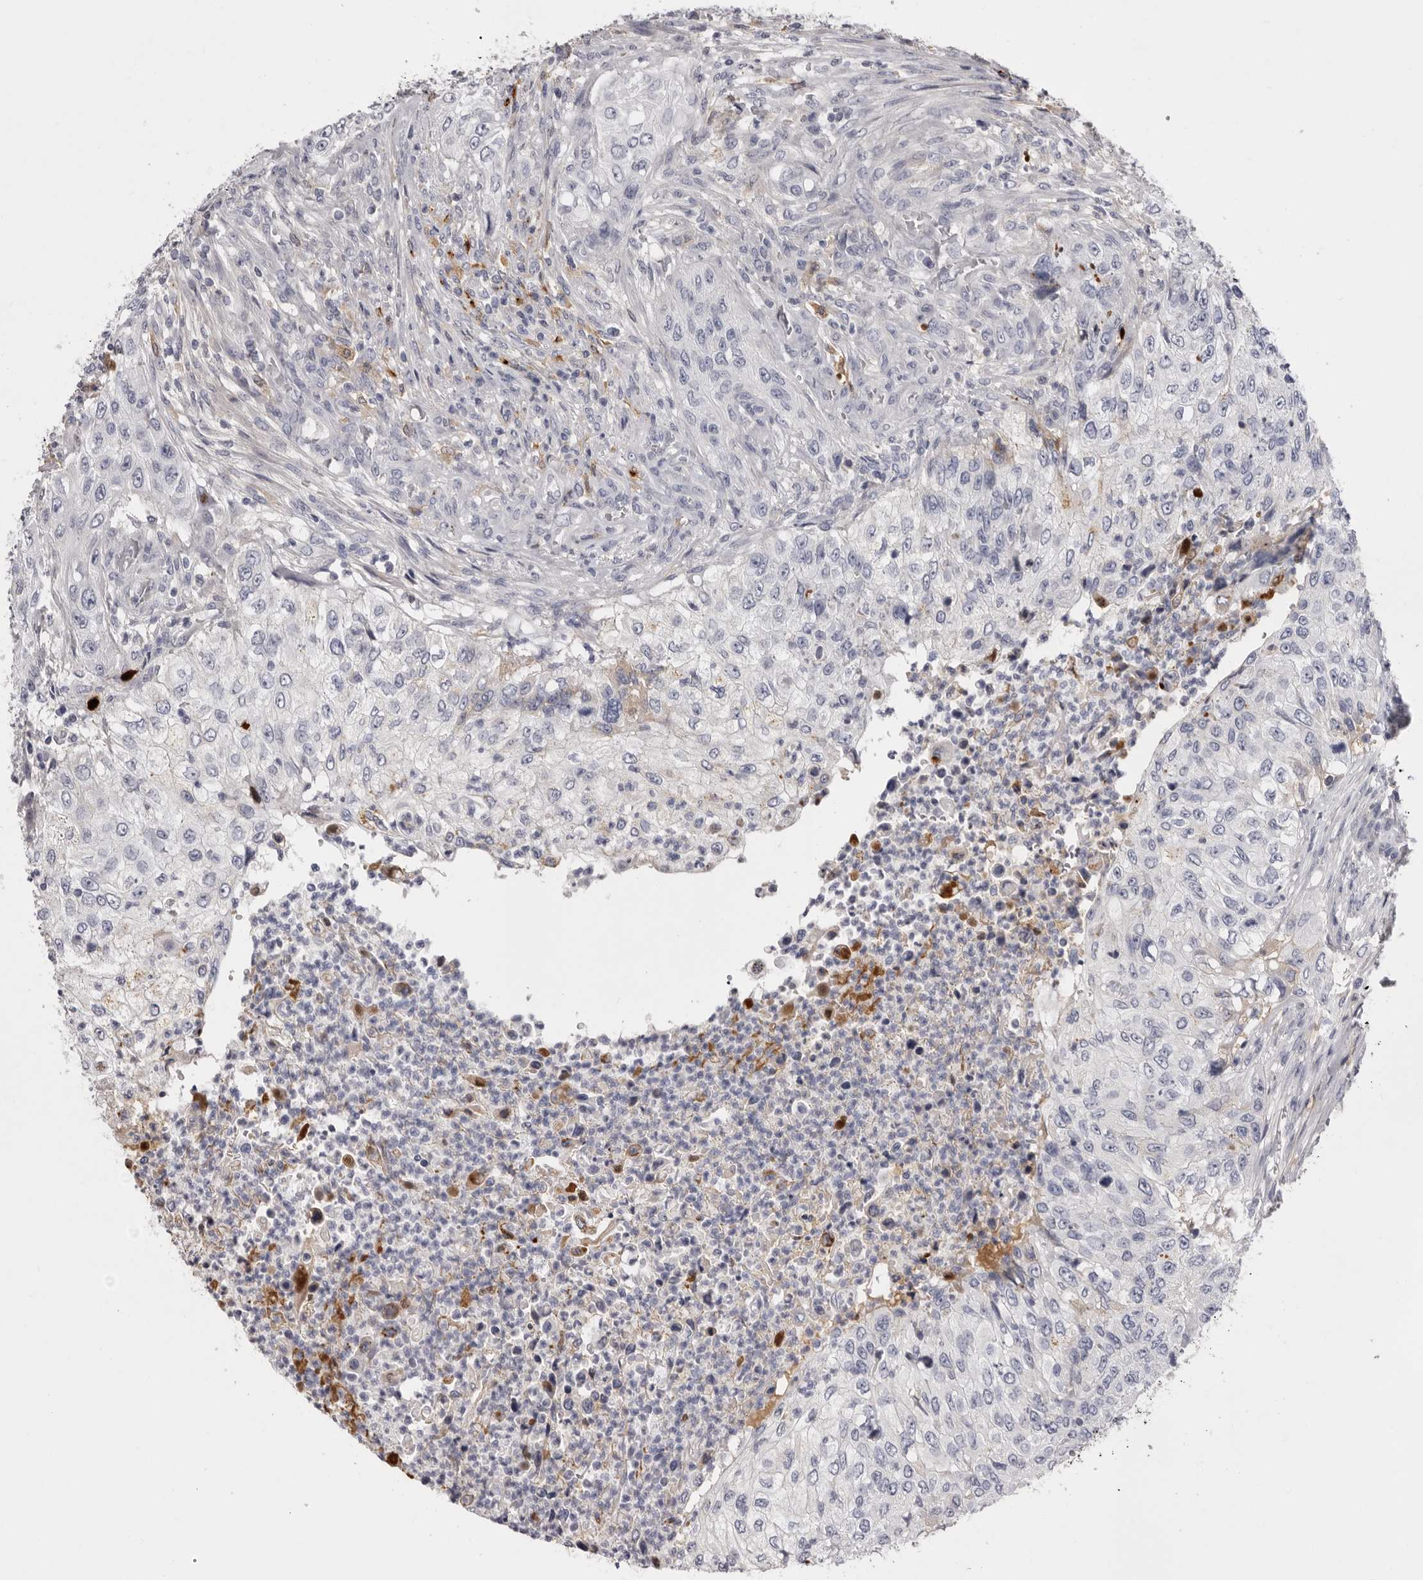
{"staining": {"intensity": "negative", "quantity": "none", "location": "none"}, "tissue": "urothelial cancer", "cell_type": "Tumor cells", "image_type": "cancer", "snomed": [{"axis": "morphology", "description": "Urothelial carcinoma, High grade"}, {"axis": "topography", "description": "Urinary bladder"}], "caption": "There is no significant positivity in tumor cells of urothelial cancer. (DAB (3,3'-diaminobenzidine) immunohistochemistry (IHC) visualized using brightfield microscopy, high magnification).", "gene": "KLHL38", "patient": {"sex": "female", "age": 60}}